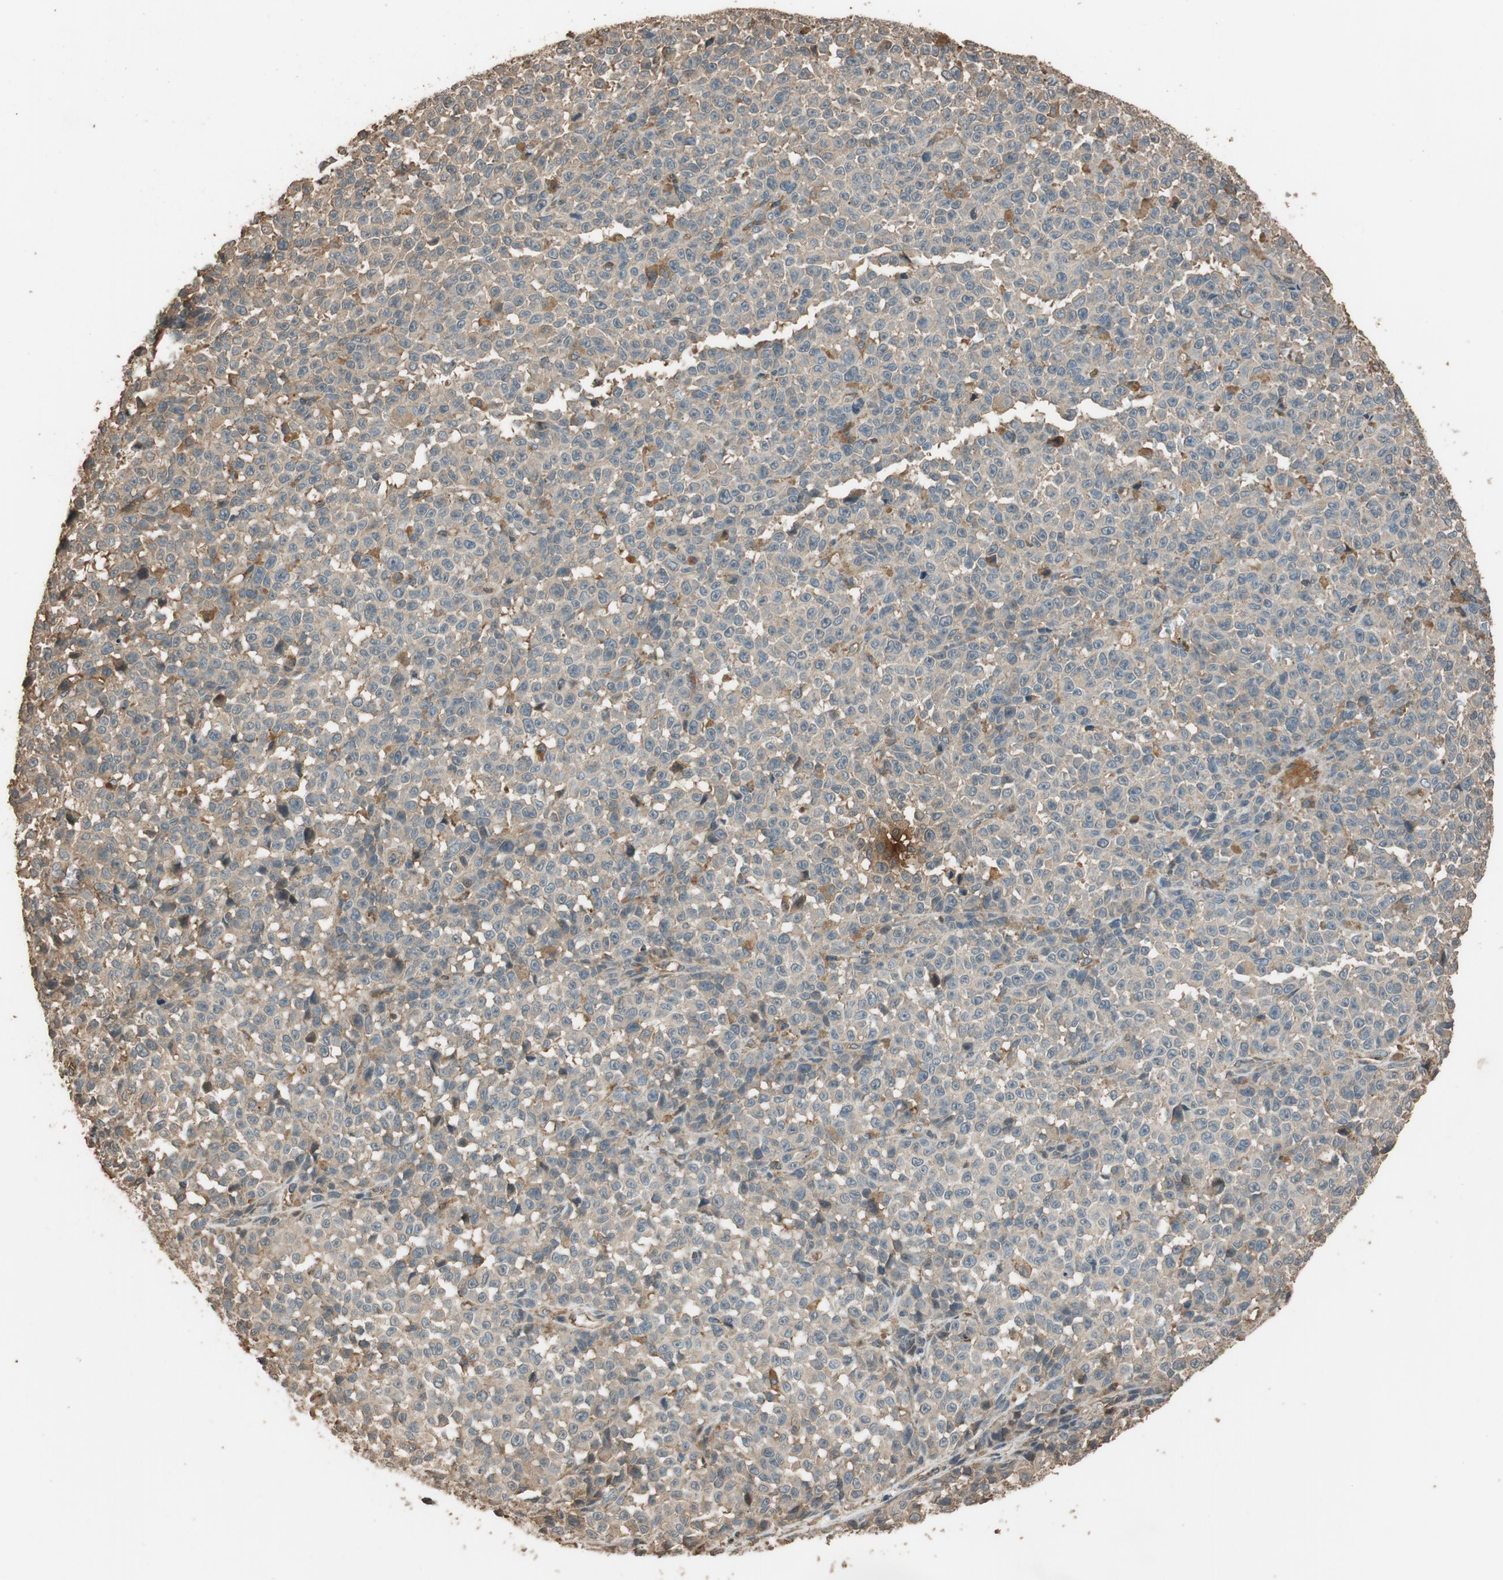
{"staining": {"intensity": "weak", "quantity": ">75%", "location": "cytoplasmic/membranous"}, "tissue": "melanoma", "cell_type": "Tumor cells", "image_type": "cancer", "snomed": [{"axis": "morphology", "description": "Malignant melanoma, NOS"}, {"axis": "topography", "description": "Skin"}], "caption": "Immunohistochemical staining of human melanoma exhibits low levels of weak cytoplasmic/membranous staining in about >75% of tumor cells. (DAB (3,3'-diaminobenzidine) = brown stain, brightfield microscopy at high magnification).", "gene": "MST1R", "patient": {"sex": "female", "age": 82}}